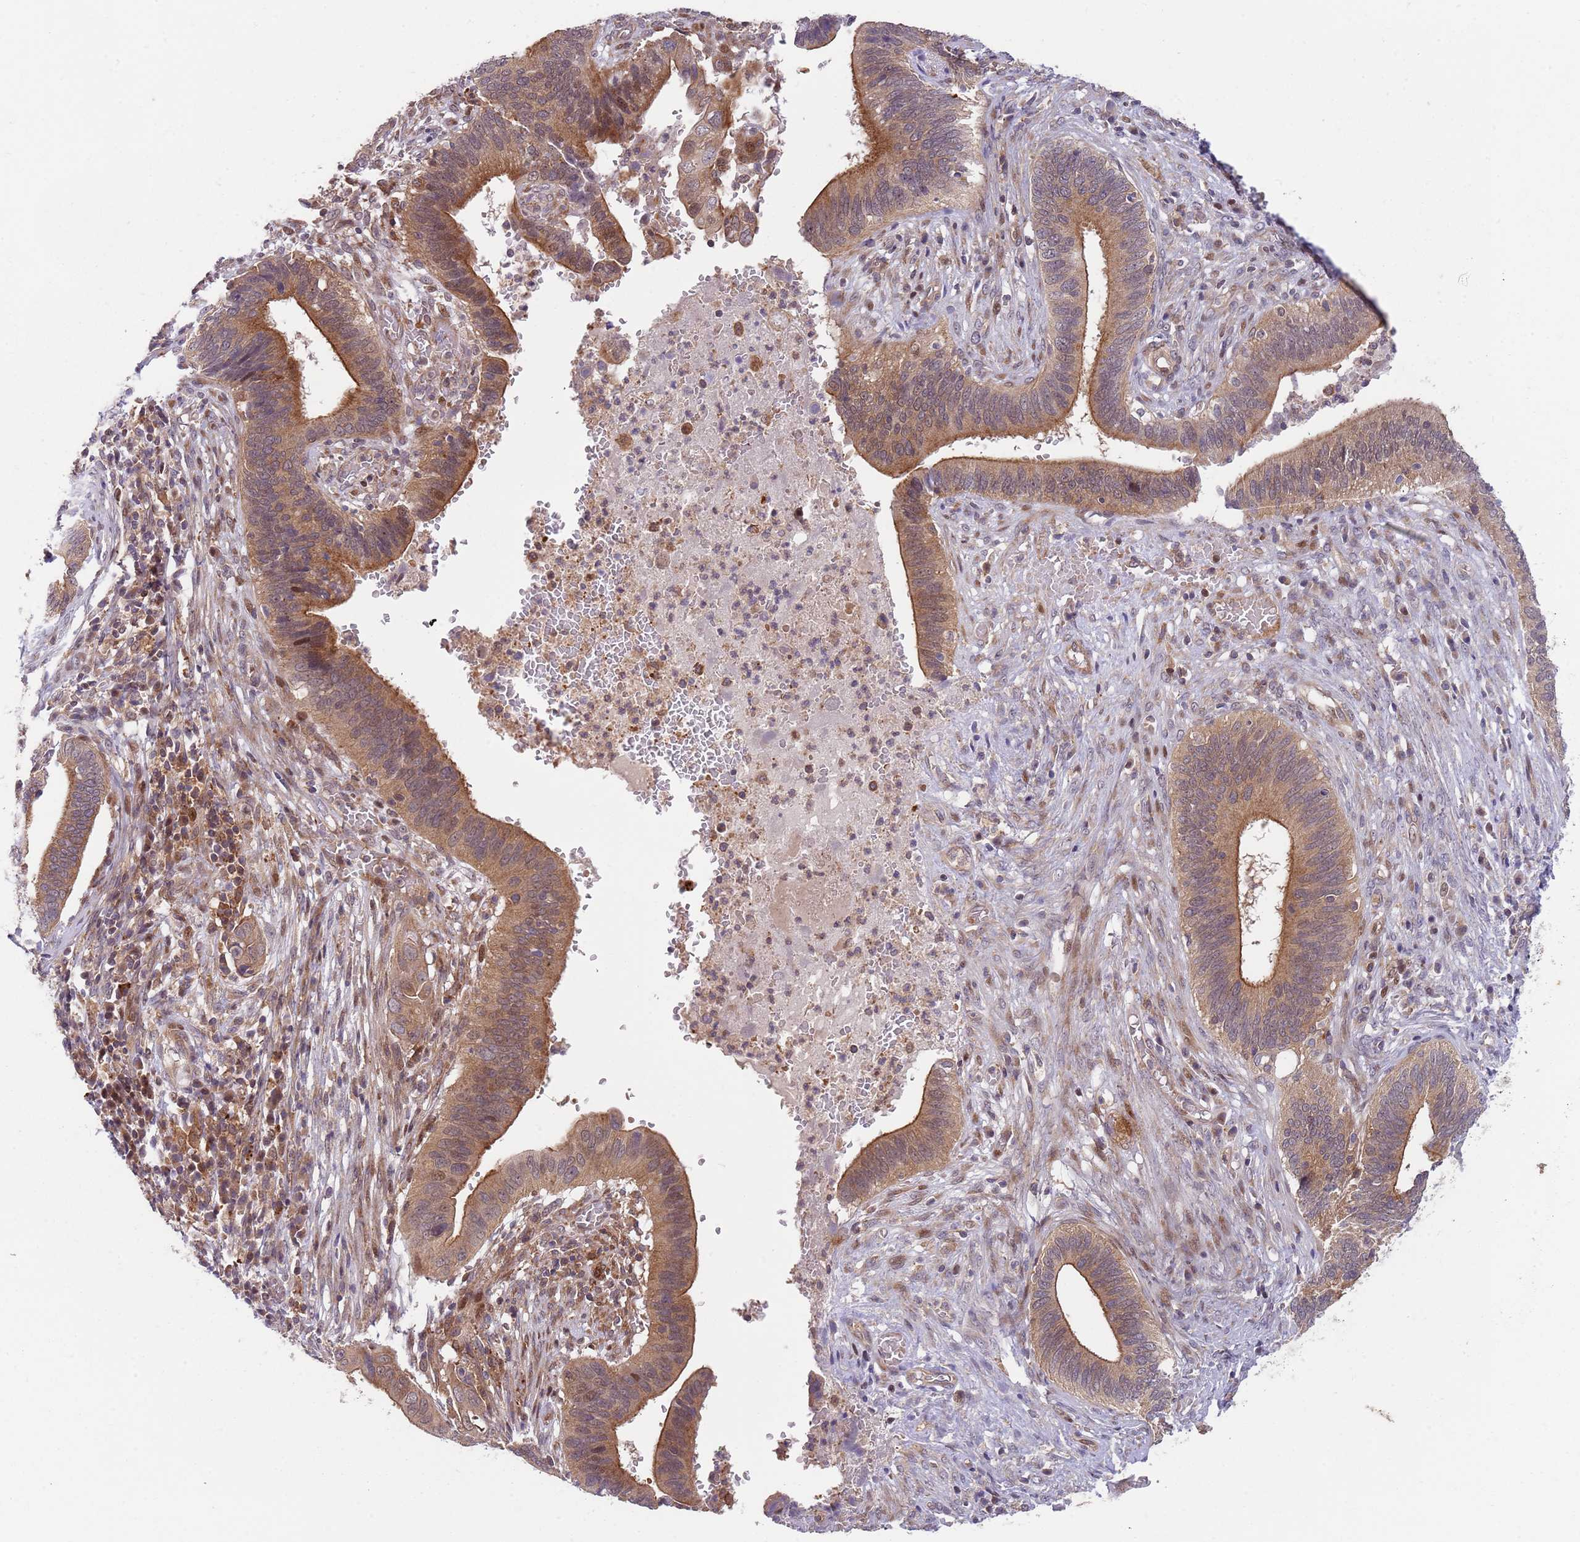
{"staining": {"intensity": "moderate", "quantity": ">75%", "location": "cytoplasmic/membranous"}, "tissue": "cervical cancer", "cell_type": "Tumor cells", "image_type": "cancer", "snomed": [{"axis": "morphology", "description": "Adenocarcinoma, NOS"}, {"axis": "topography", "description": "Cervix"}], "caption": "This histopathology image reveals cervical adenocarcinoma stained with immunohistochemistry to label a protein in brown. The cytoplasmic/membranous of tumor cells show moderate positivity for the protein. Nuclei are counter-stained blue.", "gene": "GGA1", "patient": {"sex": "female", "age": 42}}